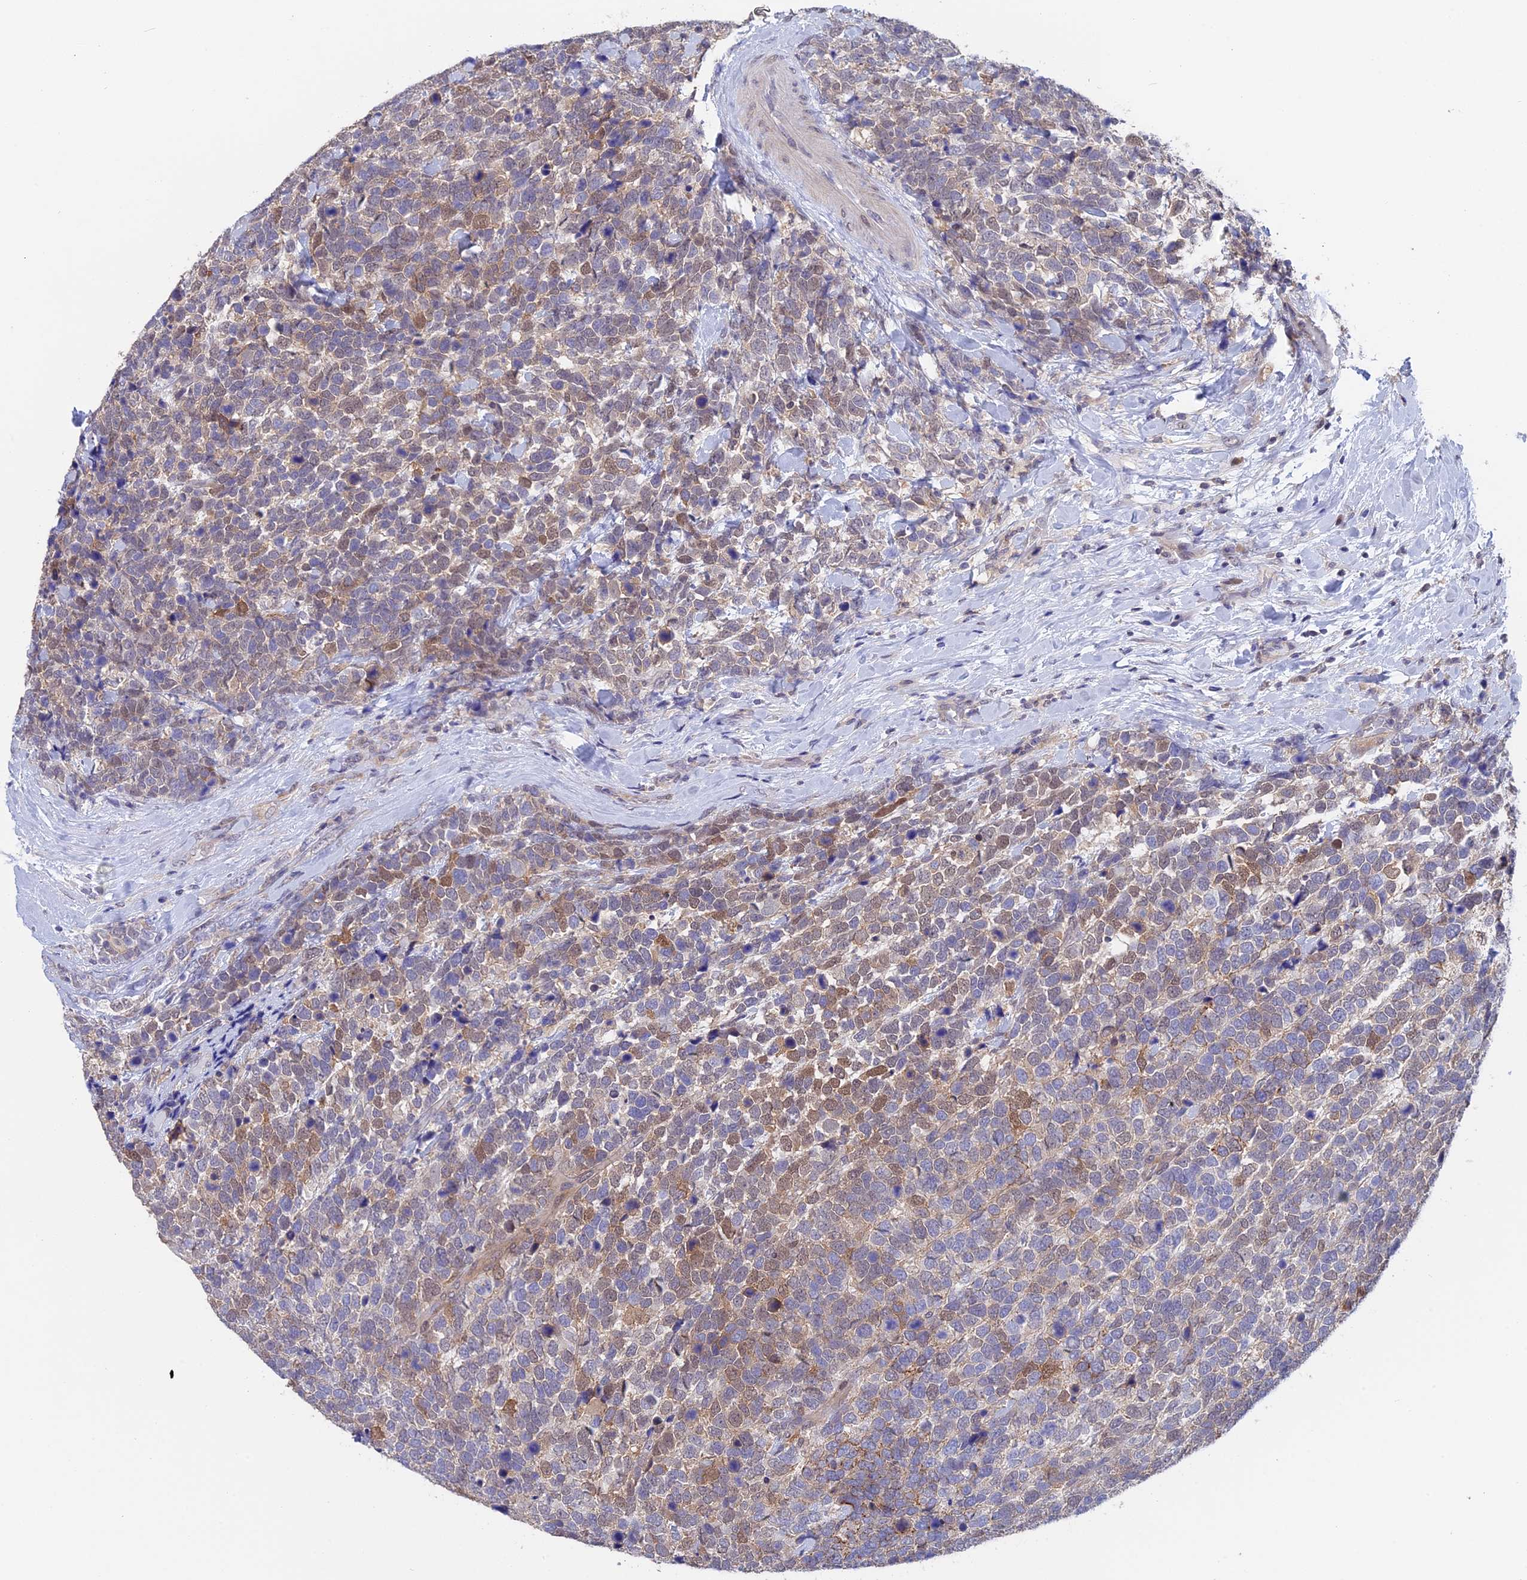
{"staining": {"intensity": "moderate", "quantity": "<25%", "location": "cytoplasmic/membranous,nuclear"}, "tissue": "urothelial cancer", "cell_type": "Tumor cells", "image_type": "cancer", "snomed": [{"axis": "morphology", "description": "Urothelial carcinoma, High grade"}, {"axis": "topography", "description": "Urinary bladder"}], "caption": "Protein expression analysis of urothelial carcinoma (high-grade) displays moderate cytoplasmic/membranous and nuclear positivity in approximately <25% of tumor cells. (DAB (3,3'-diaminobenzidine) IHC with brightfield microscopy, high magnification).", "gene": "STUB1", "patient": {"sex": "female", "age": 82}}